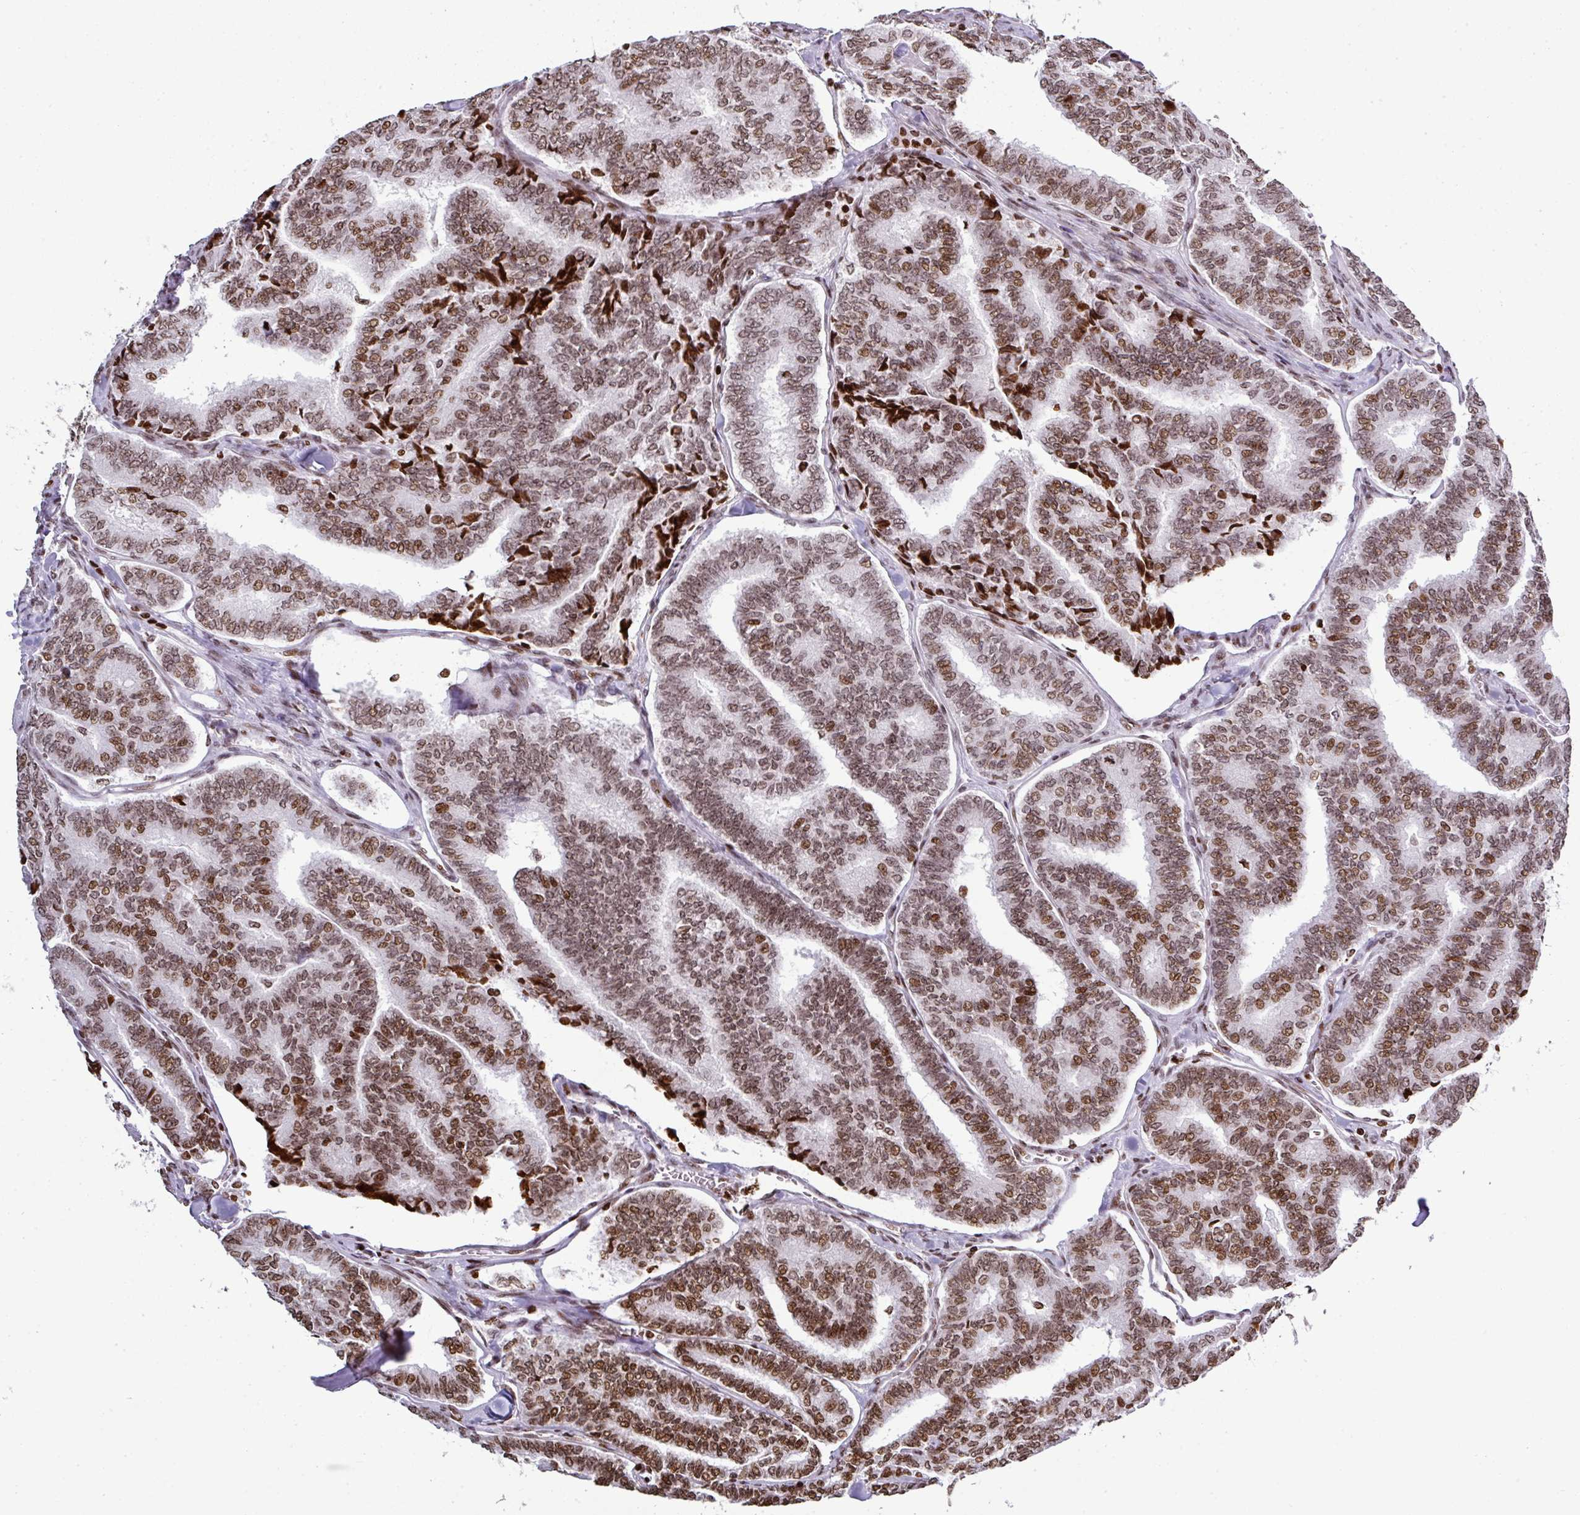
{"staining": {"intensity": "moderate", "quantity": ">75%", "location": "nuclear"}, "tissue": "thyroid cancer", "cell_type": "Tumor cells", "image_type": "cancer", "snomed": [{"axis": "morphology", "description": "Papillary adenocarcinoma, NOS"}, {"axis": "topography", "description": "Thyroid gland"}], "caption": "Immunohistochemical staining of papillary adenocarcinoma (thyroid) reveals medium levels of moderate nuclear expression in about >75% of tumor cells.", "gene": "RASL11A", "patient": {"sex": "female", "age": 35}}